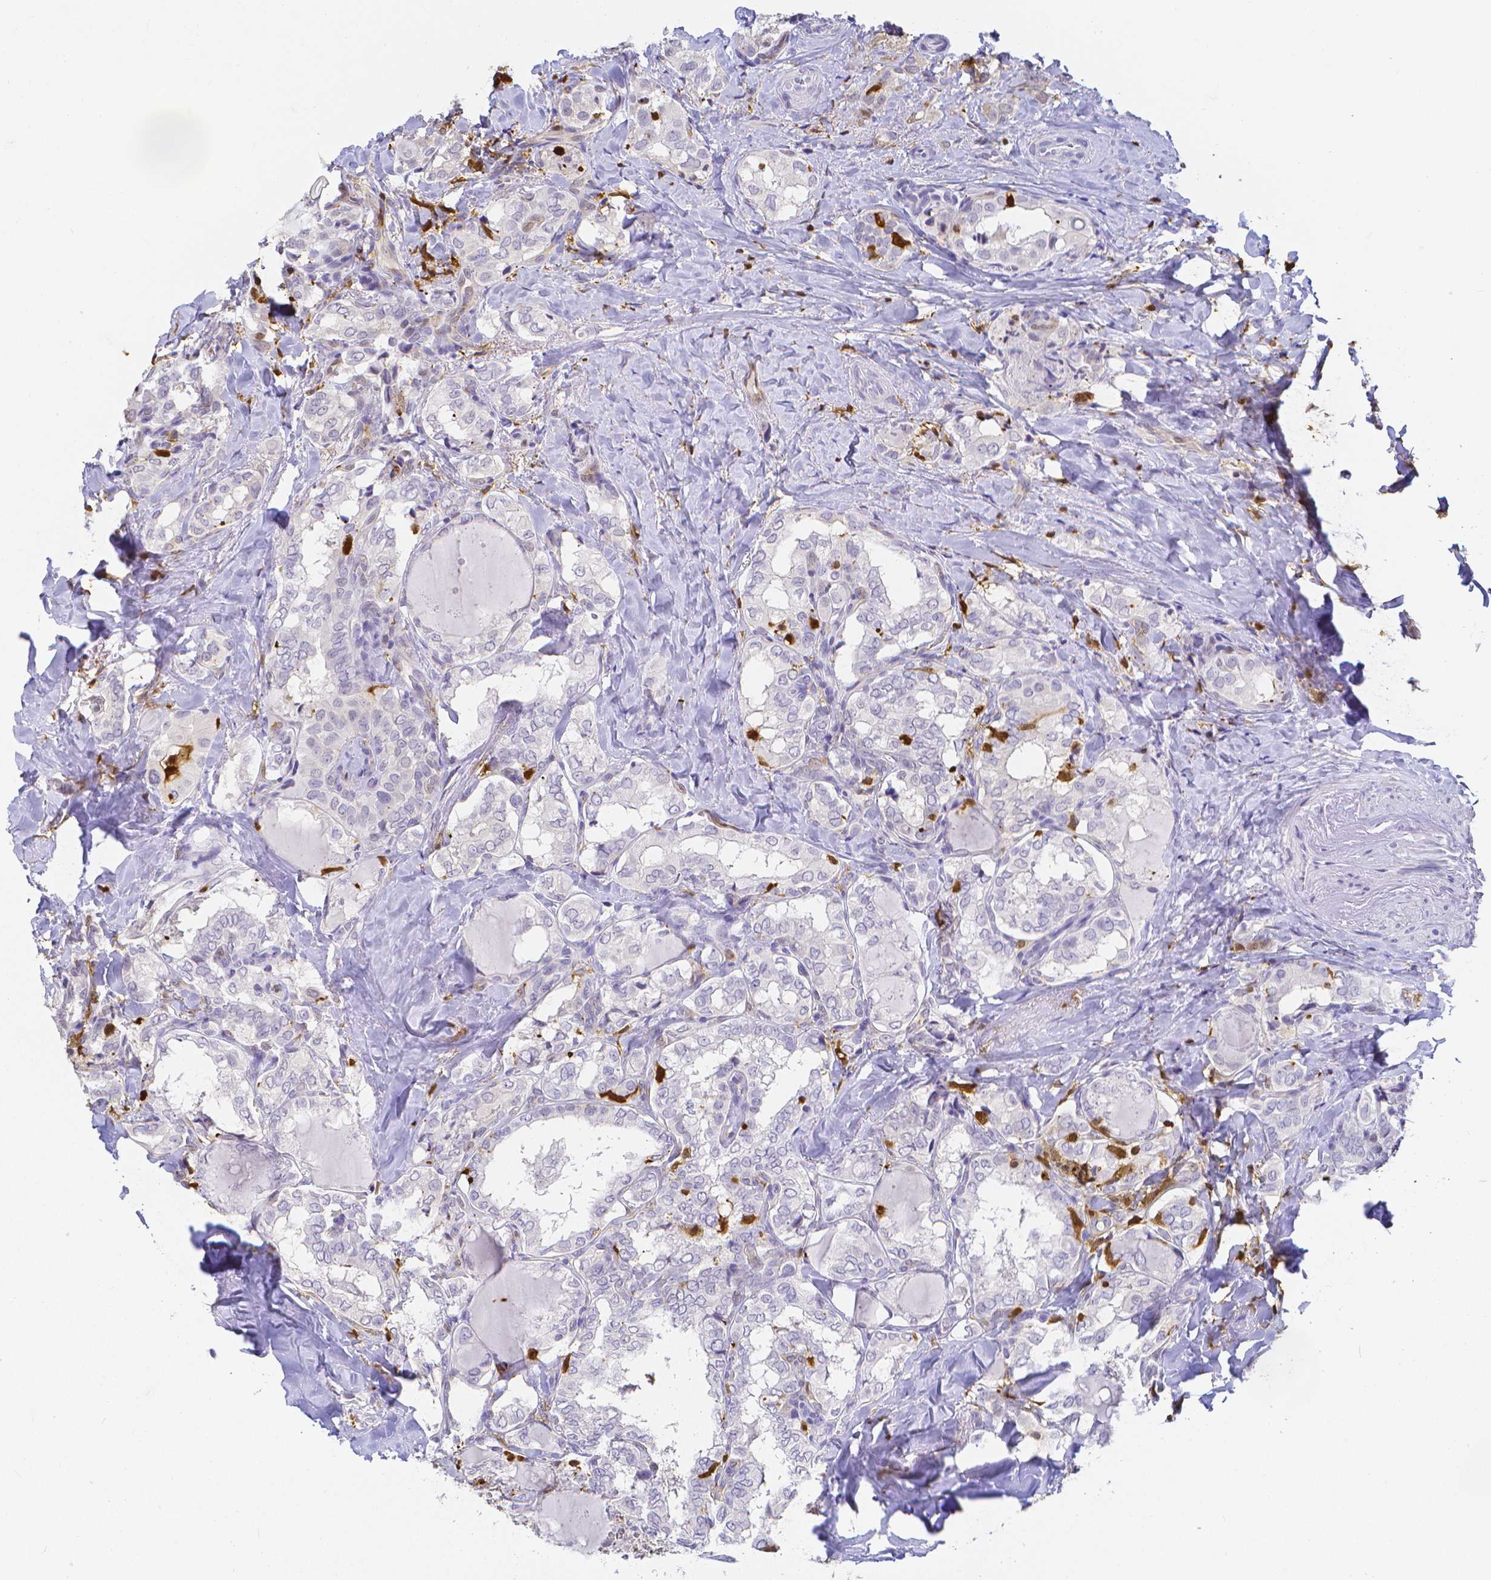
{"staining": {"intensity": "negative", "quantity": "none", "location": "none"}, "tissue": "thyroid cancer", "cell_type": "Tumor cells", "image_type": "cancer", "snomed": [{"axis": "morphology", "description": "Papillary adenocarcinoma, NOS"}, {"axis": "topography", "description": "Thyroid gland"}], "caption": "Photomicrograph shows no significant protein positivity in tumor cells of thyroid papillary adenocarcinoma.", "gene": "COTL1", "patient": {"sex": "female", "age": 75}}